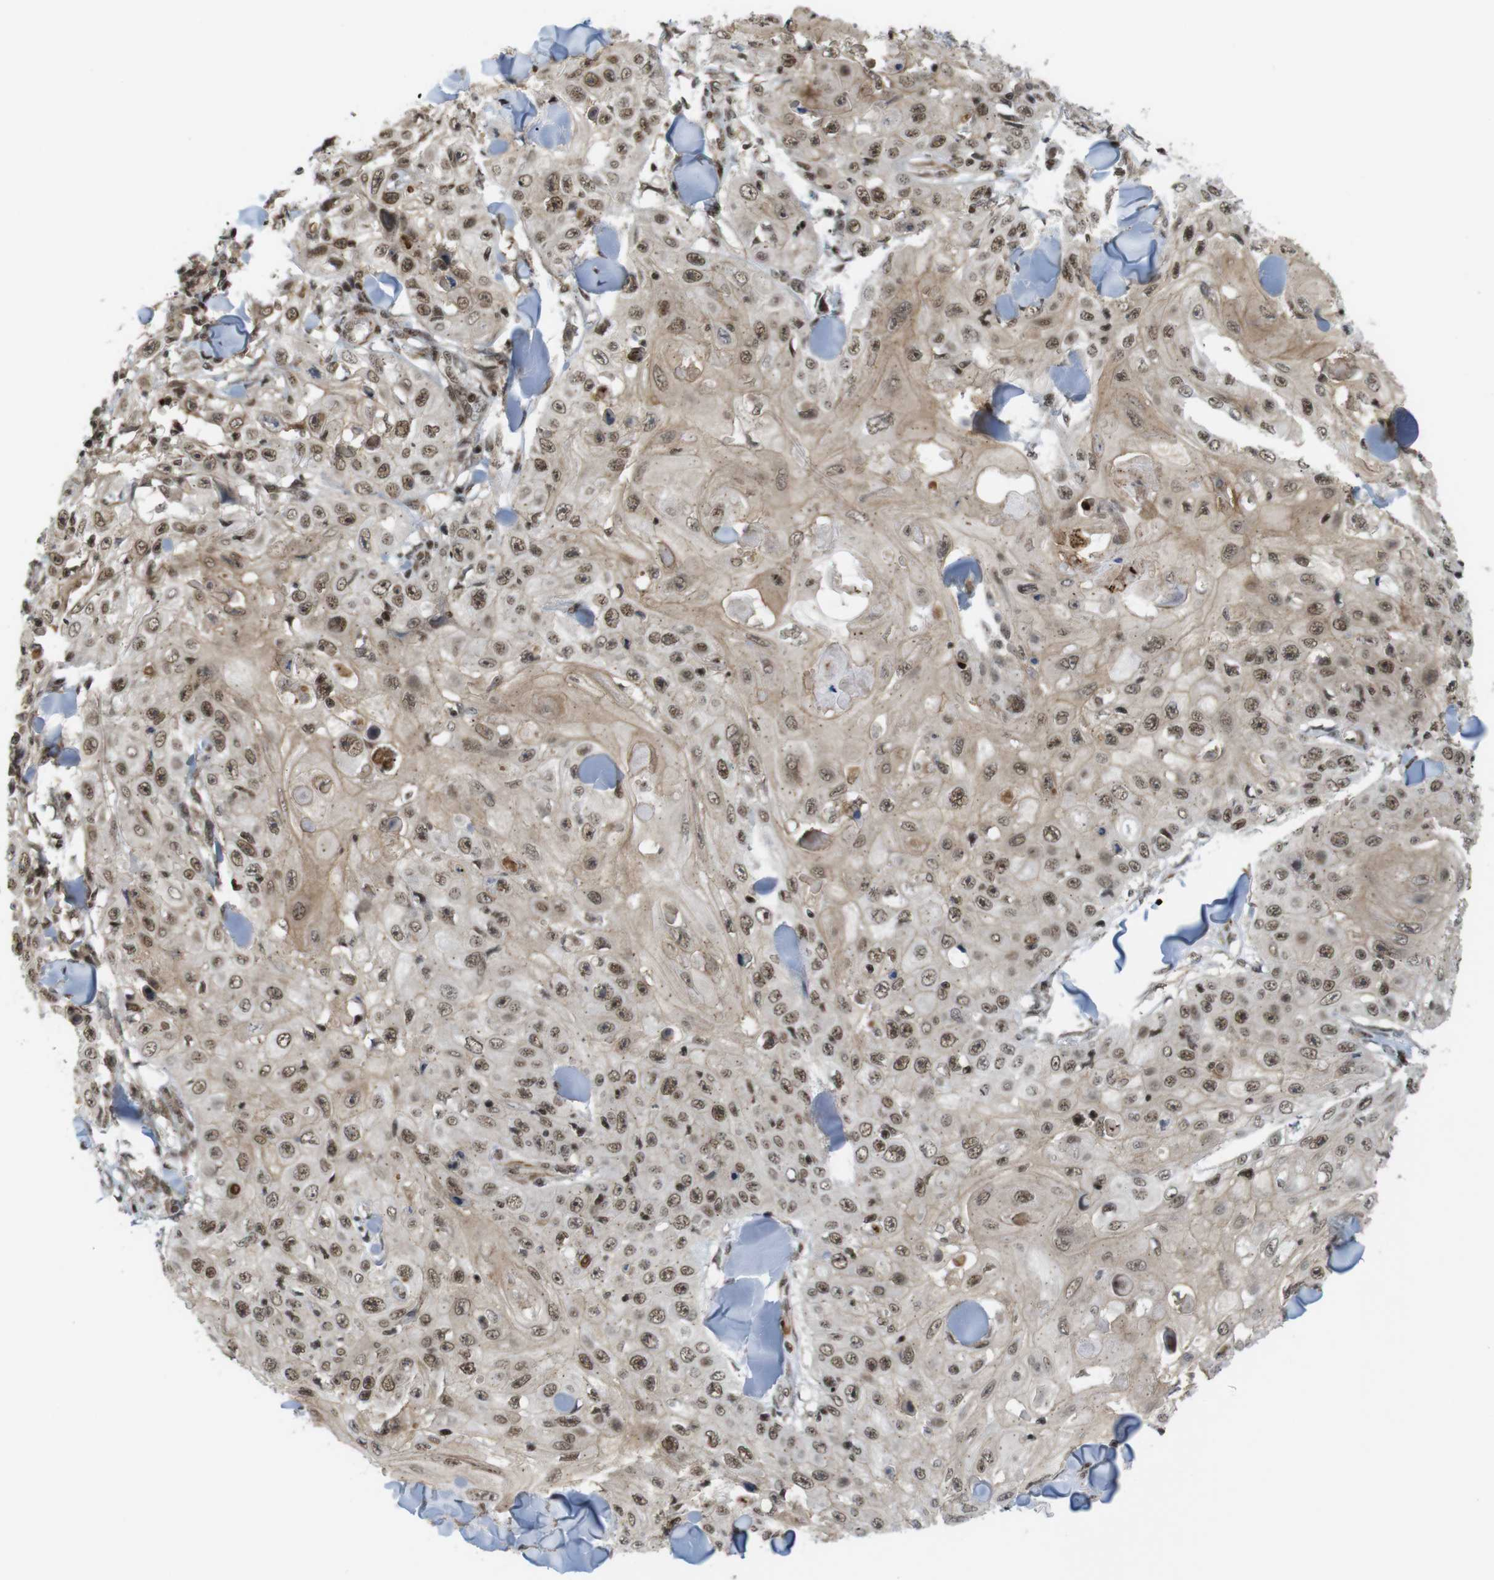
{"staining": {"intensity": "moderate", "quantity": ">75%", "location": "cytoplasmic/membranous,nuclear"}, "tissue": "skin cancer", "cell_type": "Tumor cells", "image_type": "cancer", "snomed": [{"axis": "morphology", "description": "Squamous cell carcinoma, NOS"}, {"axis": "topography", "description": "Skin"}], "caption": "Protein analysis of skin cancer tissue exhibits moderate cytoplasmic/membranous and nuclear staining in approximately >75% of tumor cells.", "gene": "SP2", "patient": {"sex": "male", "age": 86}}